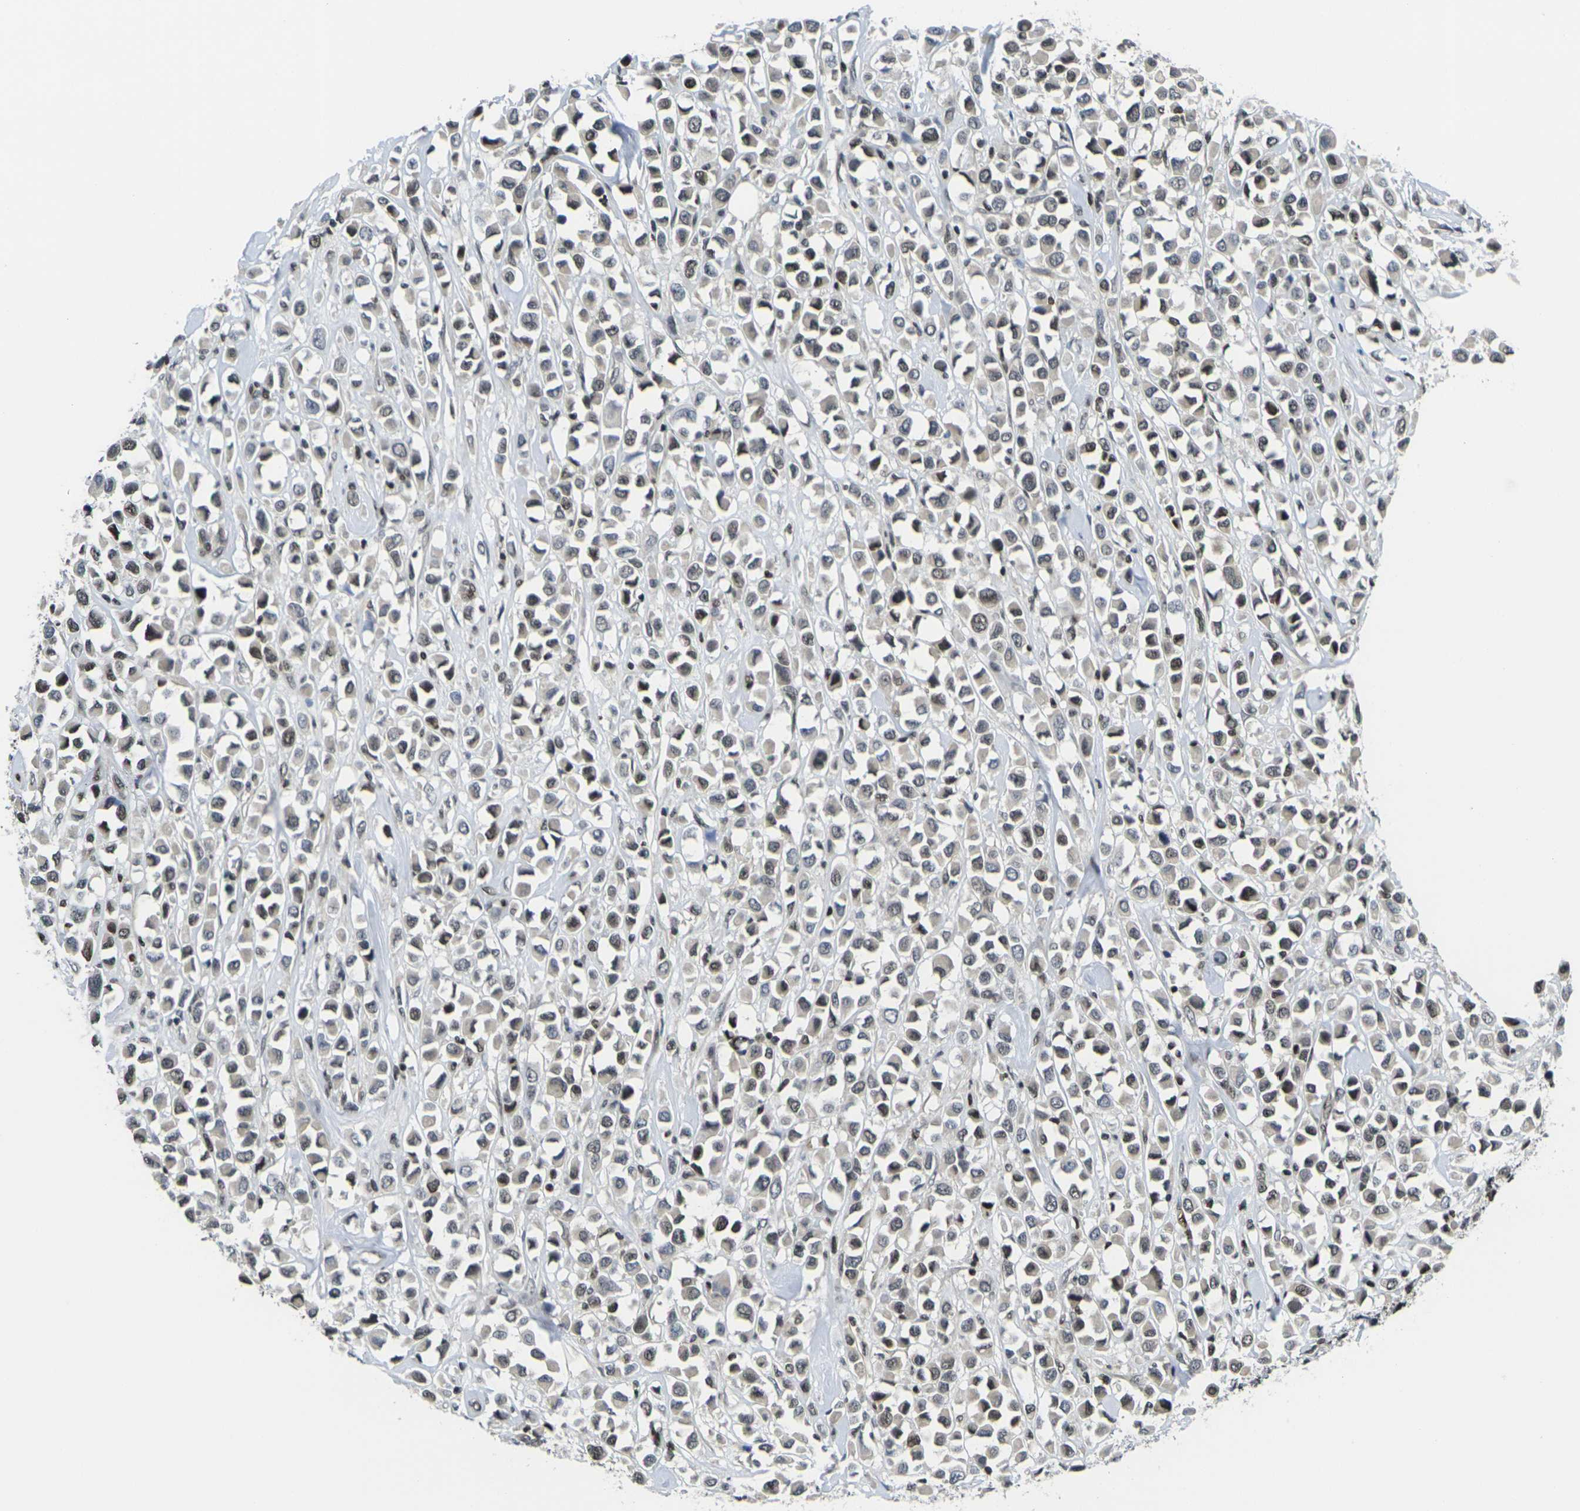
{"staining": {"intensity": "moderate", "quantity": "25%-75%", "location": "cytoplasmic/membranous,nuclear"}, "tissue": "breast cancer", "cell_type": "Tumor cells", "image_type": "cancer", "snomed": [{"axis": "morphology", "description": "Duct carcinoma"}, {"axis": "topography", "description": "Breast"}], "caption": "Immunohistochemical staining of breast infiltrating ductal carcinoma displays medium levels of moderate cytoplasmic/membranous and nuclear protein positivity in approximately 25%-75% of tumor cells.", "gene": "H1-10", "patient": {"sex": "female", "age": 61}}